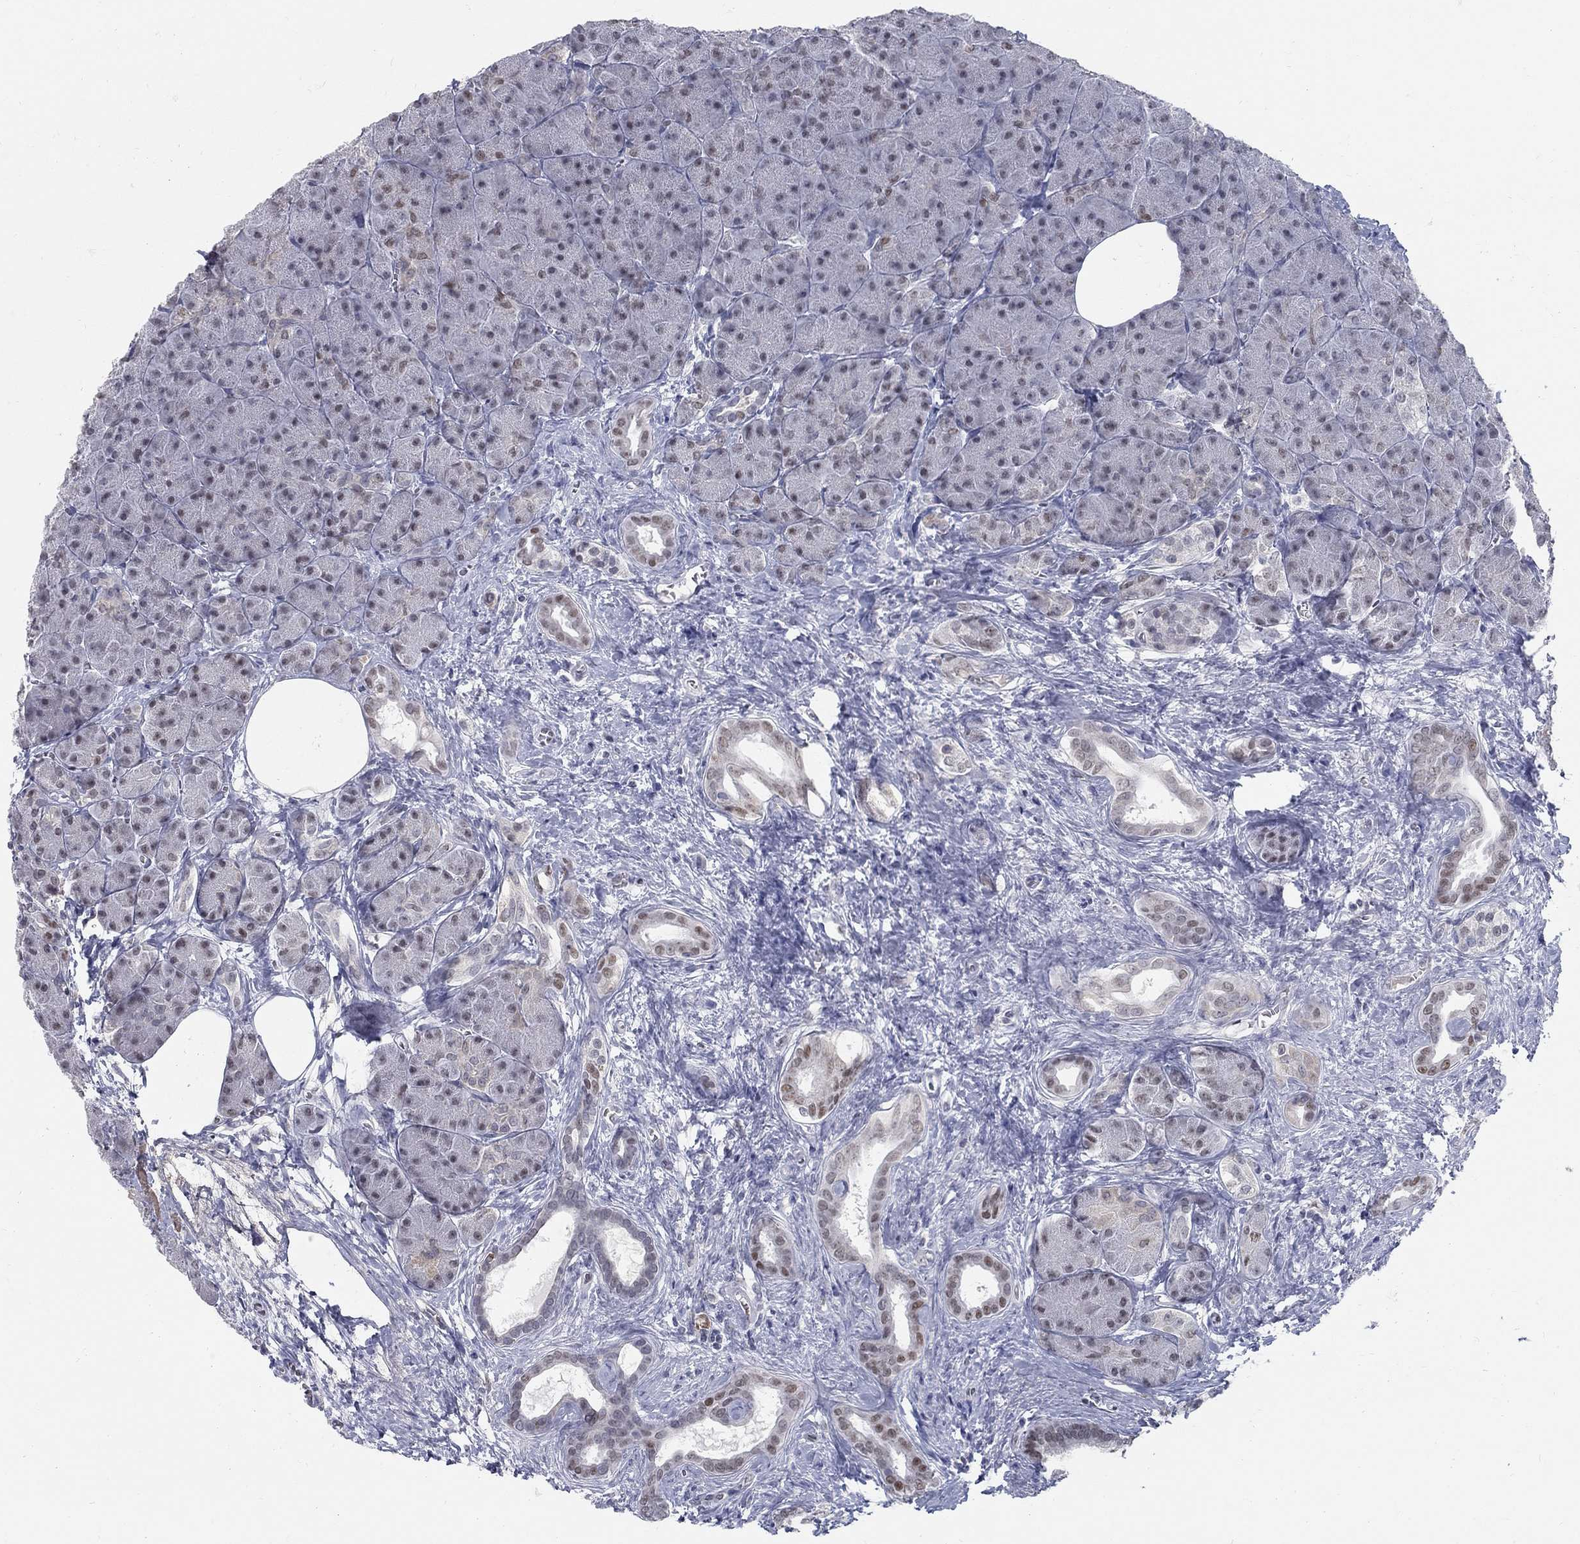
{"staining": {"intensity": "negative", "quantity": "none", "location": "none"}, "tissue": "pancreas", "cell_type": "Exocrine glandular cells", "image_type": "normal", "snomed": [{"axis": "morphology", "description": "Normal tissue, NOS"}, {"axis": "topography", "description": "Pancreas"}], "caption": "This histopathology image is of normal pancreas stained with immunohistochemistry to label a protein in brown with the nuclei are counter-stained blue. There is no expression in exocrine glandular cells.", "gene": "GCFC2", "patient": {"sex": "male", "age": 61}}